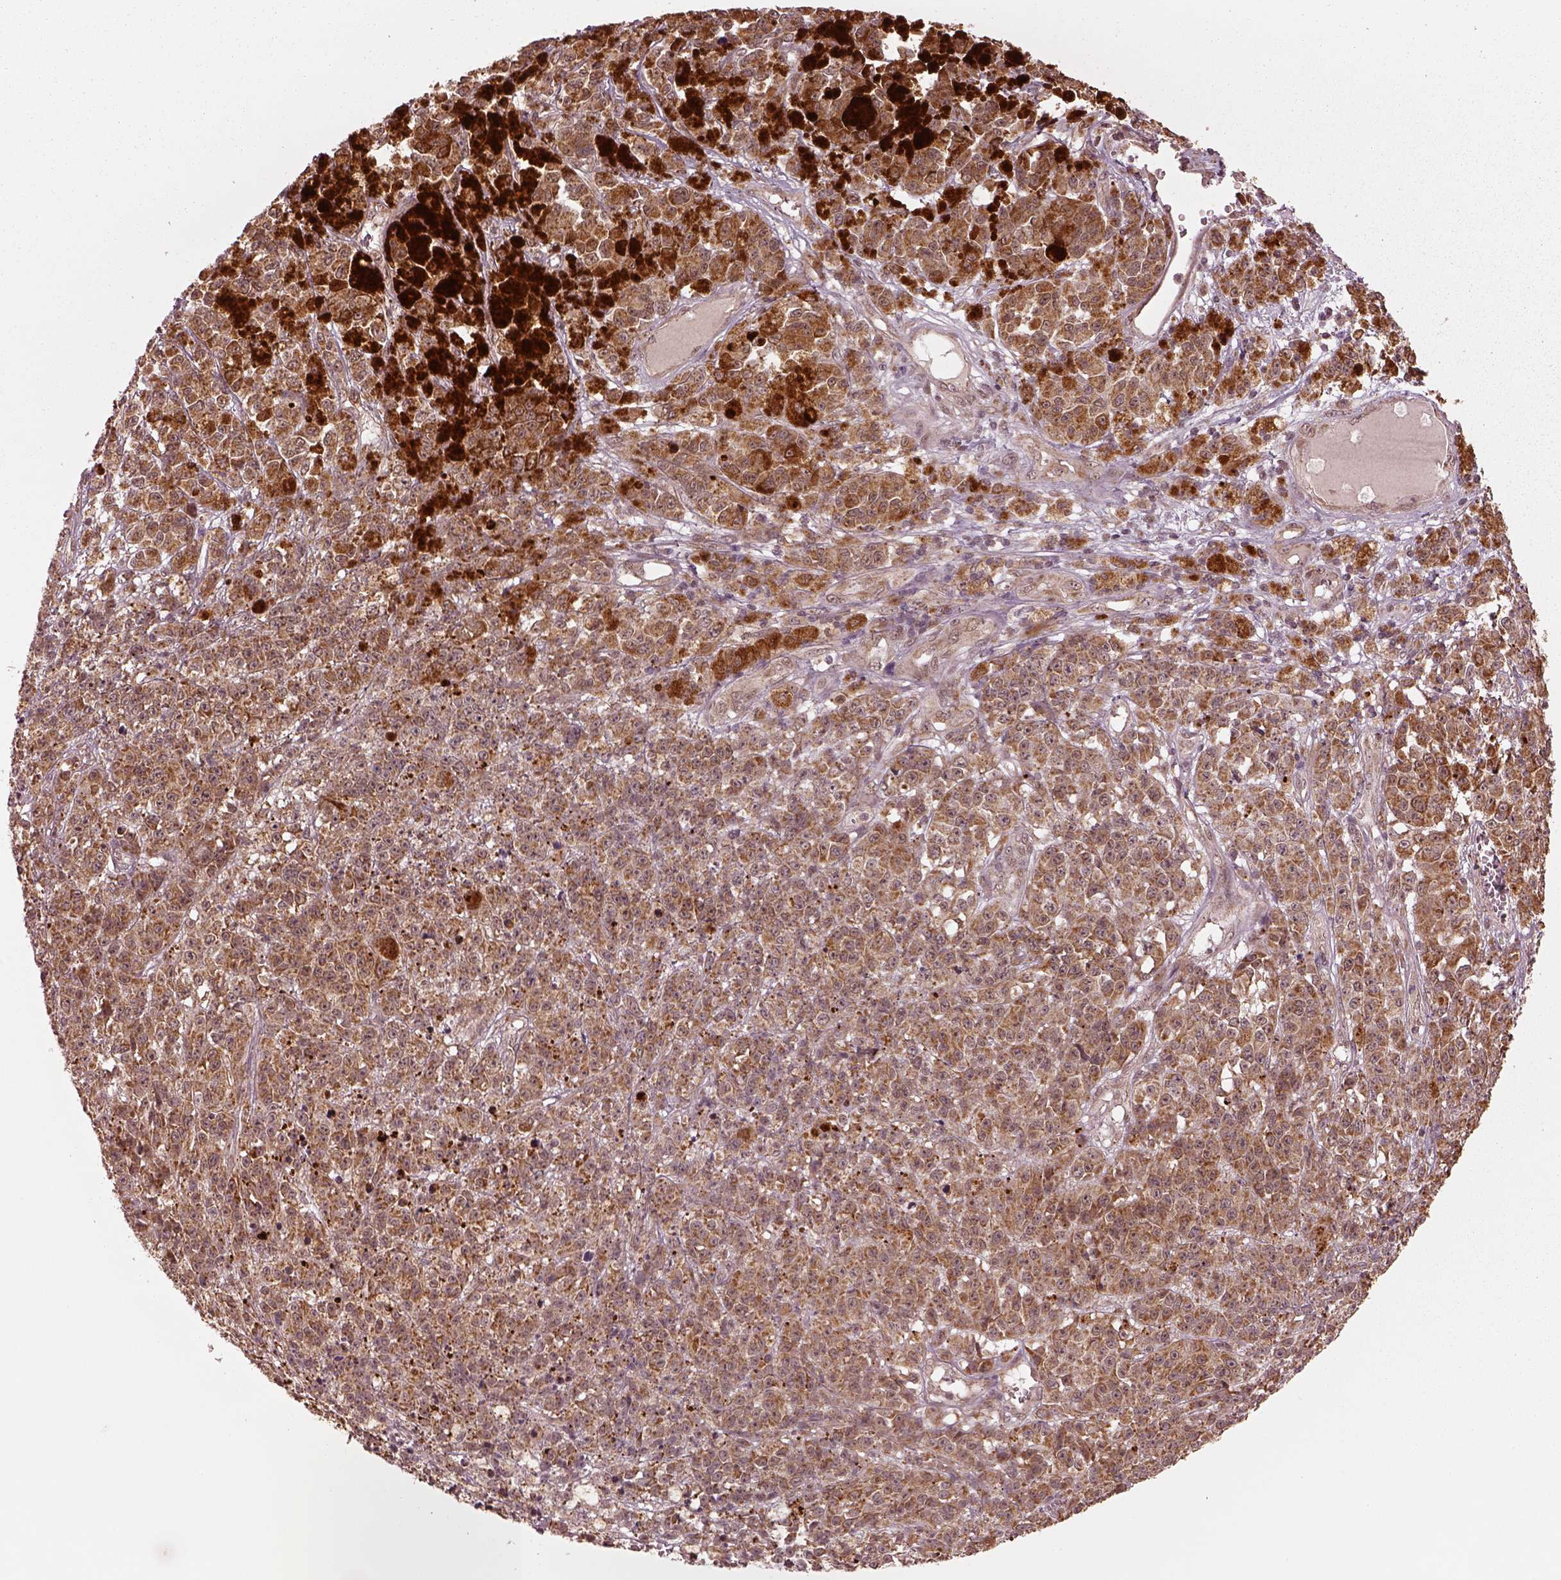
{"staining": {"intensity": "moderate", "quantity": ">75%", "location": "cytoplasmic/membranous"}, "tissue": "melanoma", "cell_type": "Tumor cells", "image_type": "cancer", "snomed": [{"axis": "morphology", "description": "Malignant melanoma, NOS"}, {"axis": "topography", "description": "Skin"}], "caption": "Malignant melanoma tissue shows moderate cytoplasmic/membranous staining in about >75% of tumor cells", "gene": "SEL1L3", "patient": {"sex": "female", "age": 58}}